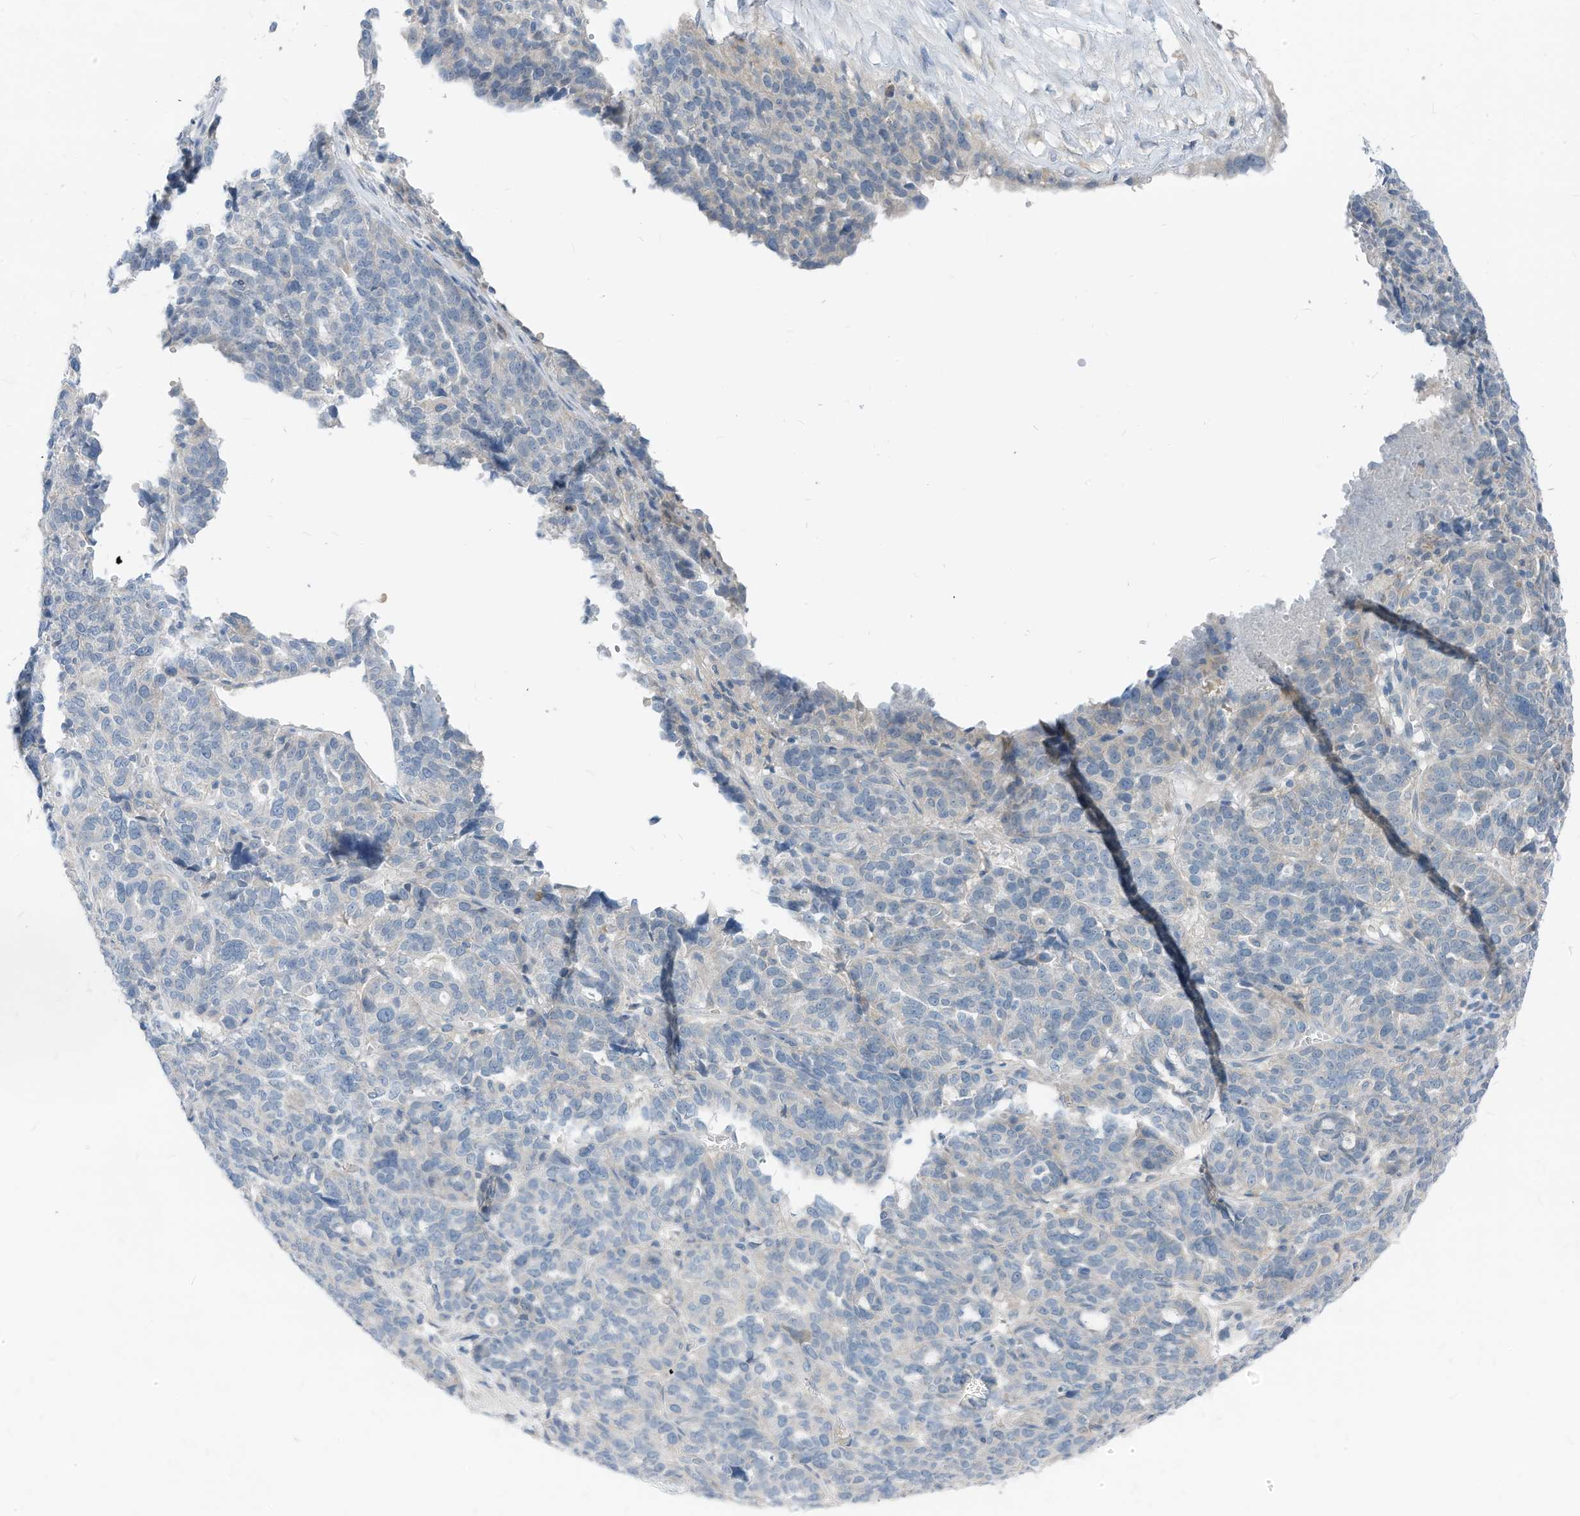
{"staining": {"intensity": "negative", "quantity": "none", "location": "none"}, "tissue": "ovarian cancer", "cell_type": "Tumor cells", "image_type": "cancer", "snomed": [{"axis": "morphology", "description": "Cystadenocarcinoma, serous, NOS"}, {"axis": "topography", "description": "Ovary"}], "caption": "Protein analysis of ovarian cancer (serous cystadenocarcinoma) shows no significant expression in tumor cells.", "gene": "LDAH", "patient": {"sex": "female", "age": 59}}